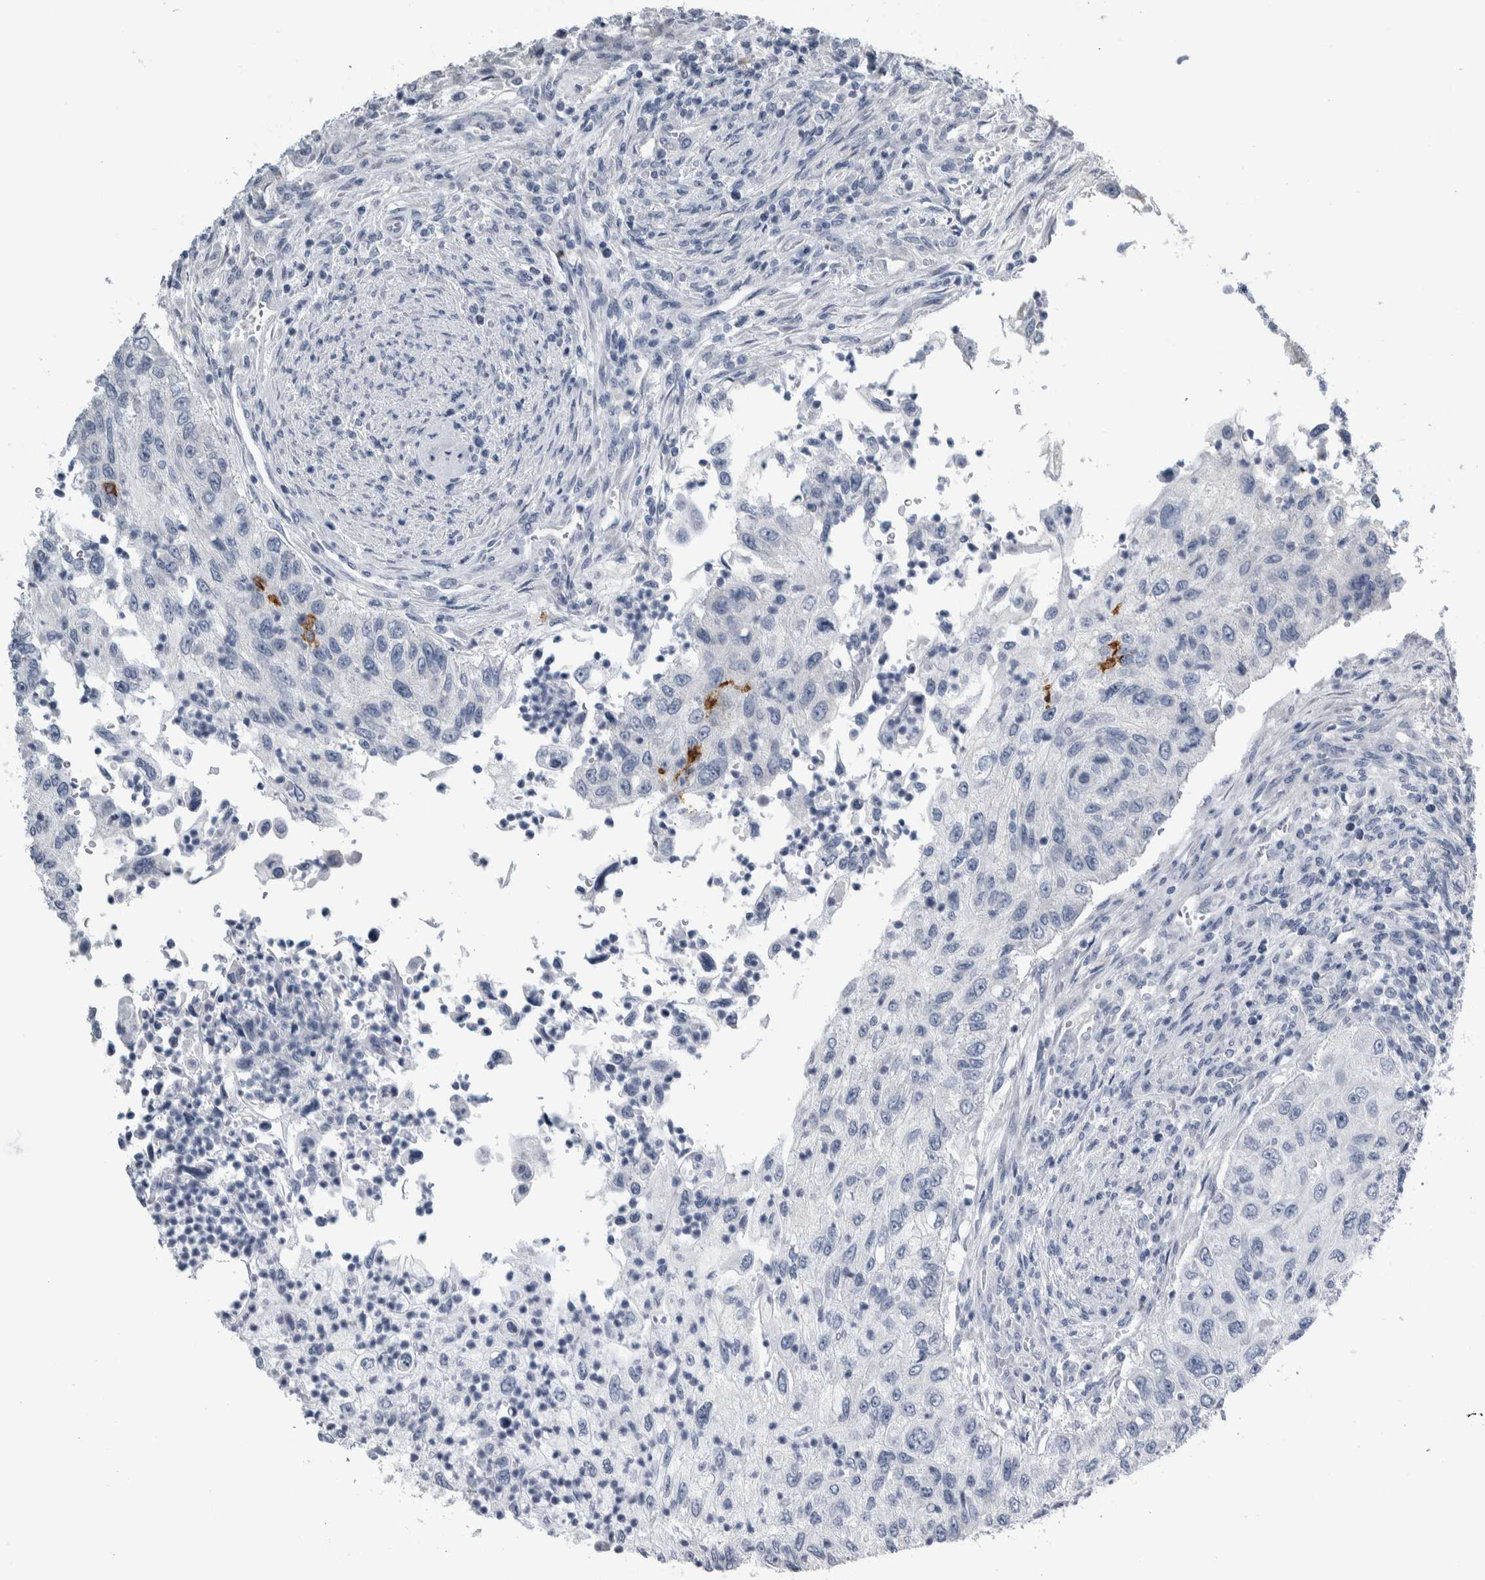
{"staining": {"intensity": "negative", "quantity": "none", "location": "none"}, "tissue": "urothelial cancer", "cell_type": "Tumor cells", "image_type": "cancer", "snomed": [{"axis": "morphology", "description": "Urothelial carcinoma, High grade"}, {"axis": "topography", "description": "Urinary bladder"}], "caption": "Tumor cells show no significant protein positivity in urothelial carcinoma (high-grade).", "gene": "CDH17", "patient": {"sex": "female", "age": 60}}